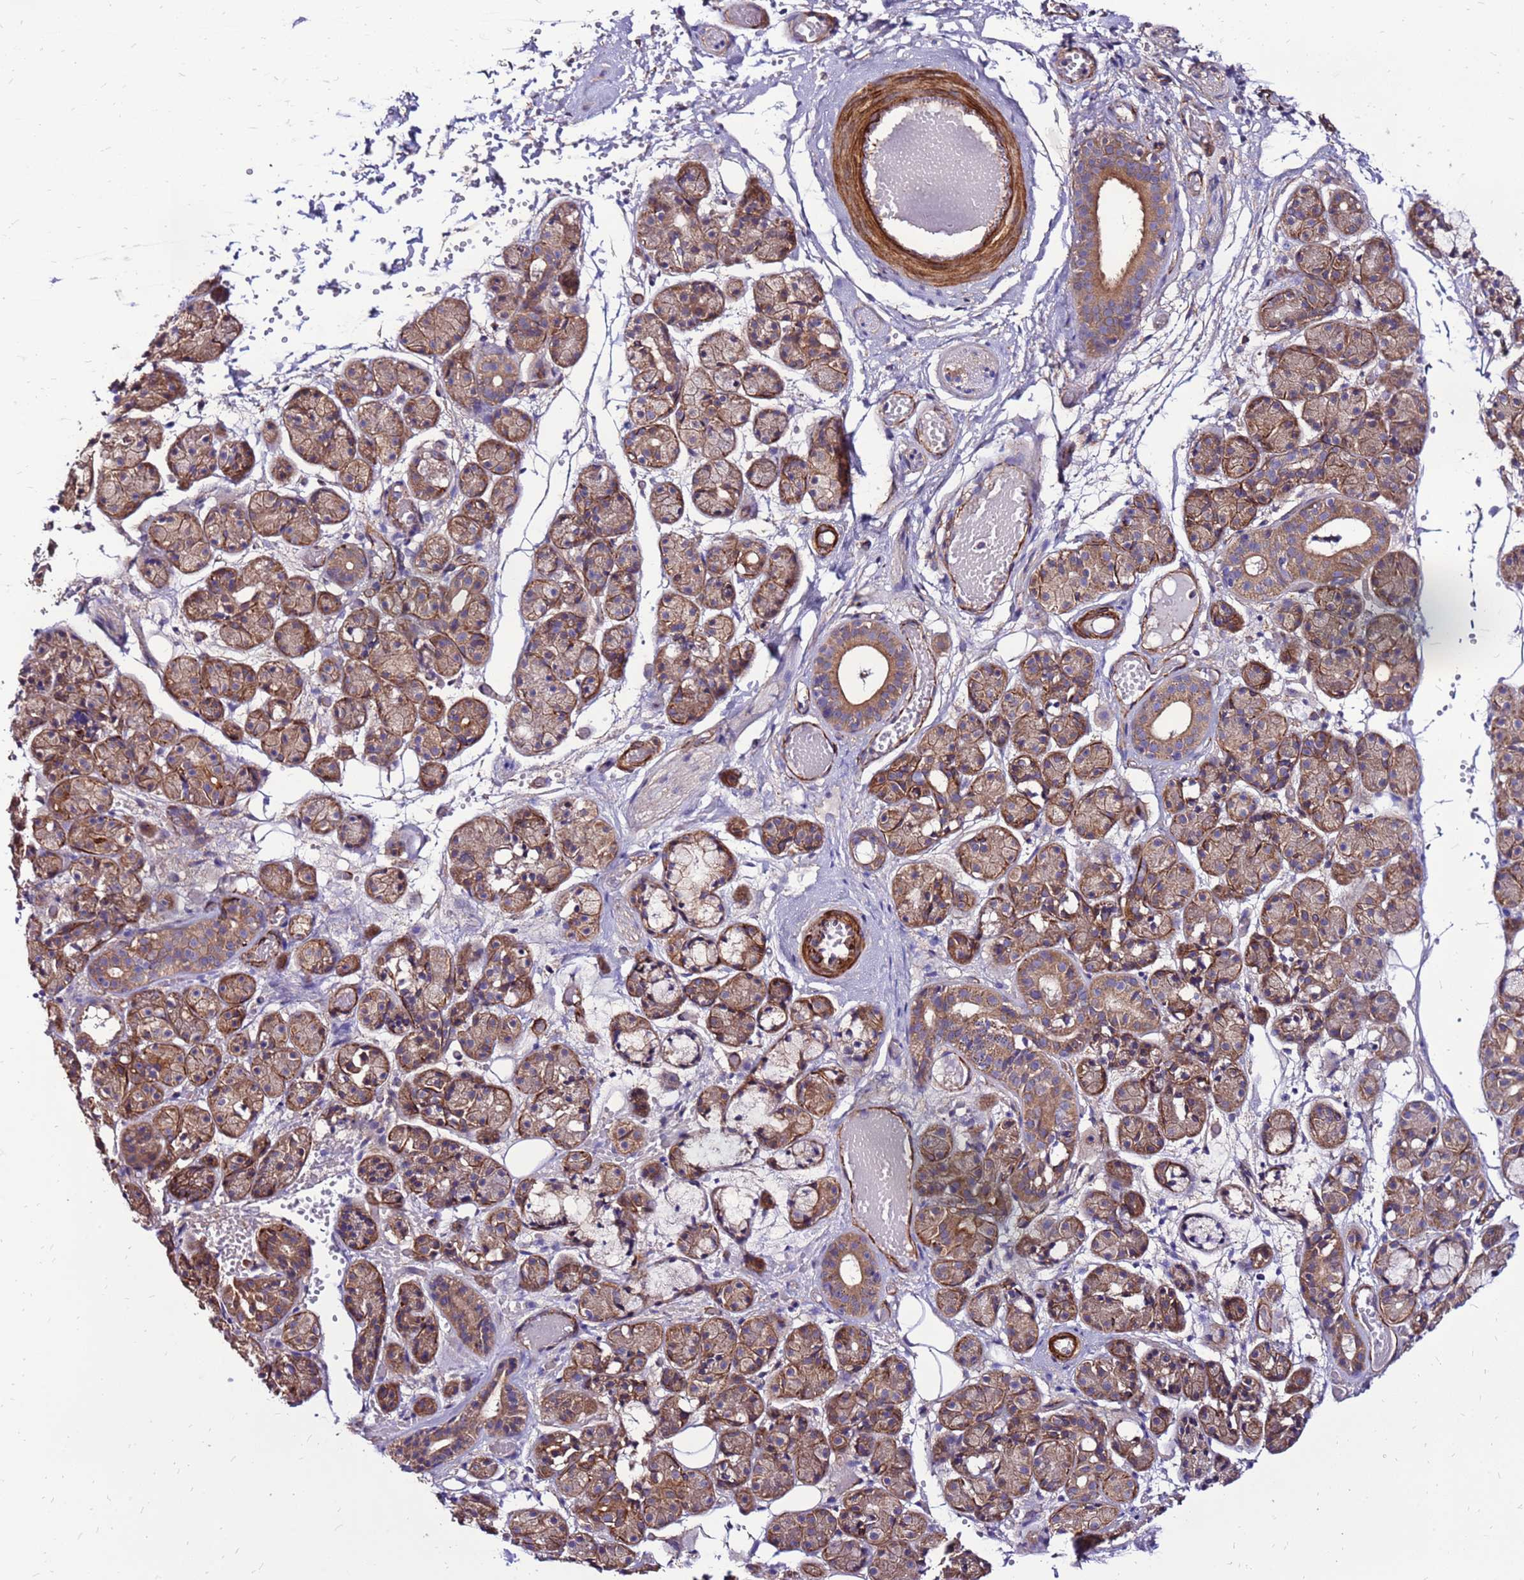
{"staining": {"intensity": "moderate", "quantity": ">75%", "location": "cytoplasmic/membranous"}, "tissue": "salivary gland", "cell_type": "Glandular cells", "image_type": "normal", "snomed": [{"axis": "morphology", "description": "Normal tissue, NOS"}, {"axis": "topography", "description": "Salivary gland"}], "caption": "Unremarkable salivary gland demonstrates moderate cytoplasmic/membranous staining in approximately >75% of glandular cells, visualized by immunohistochemistry. The staining was performed using DAB (3,3'-diaminobenzidine), with brown indicating positive protein expression. Nuclei are stained blue with hematoxylin.", "gene": "EI24", "patient": {"sex": "male", "age": 63}}